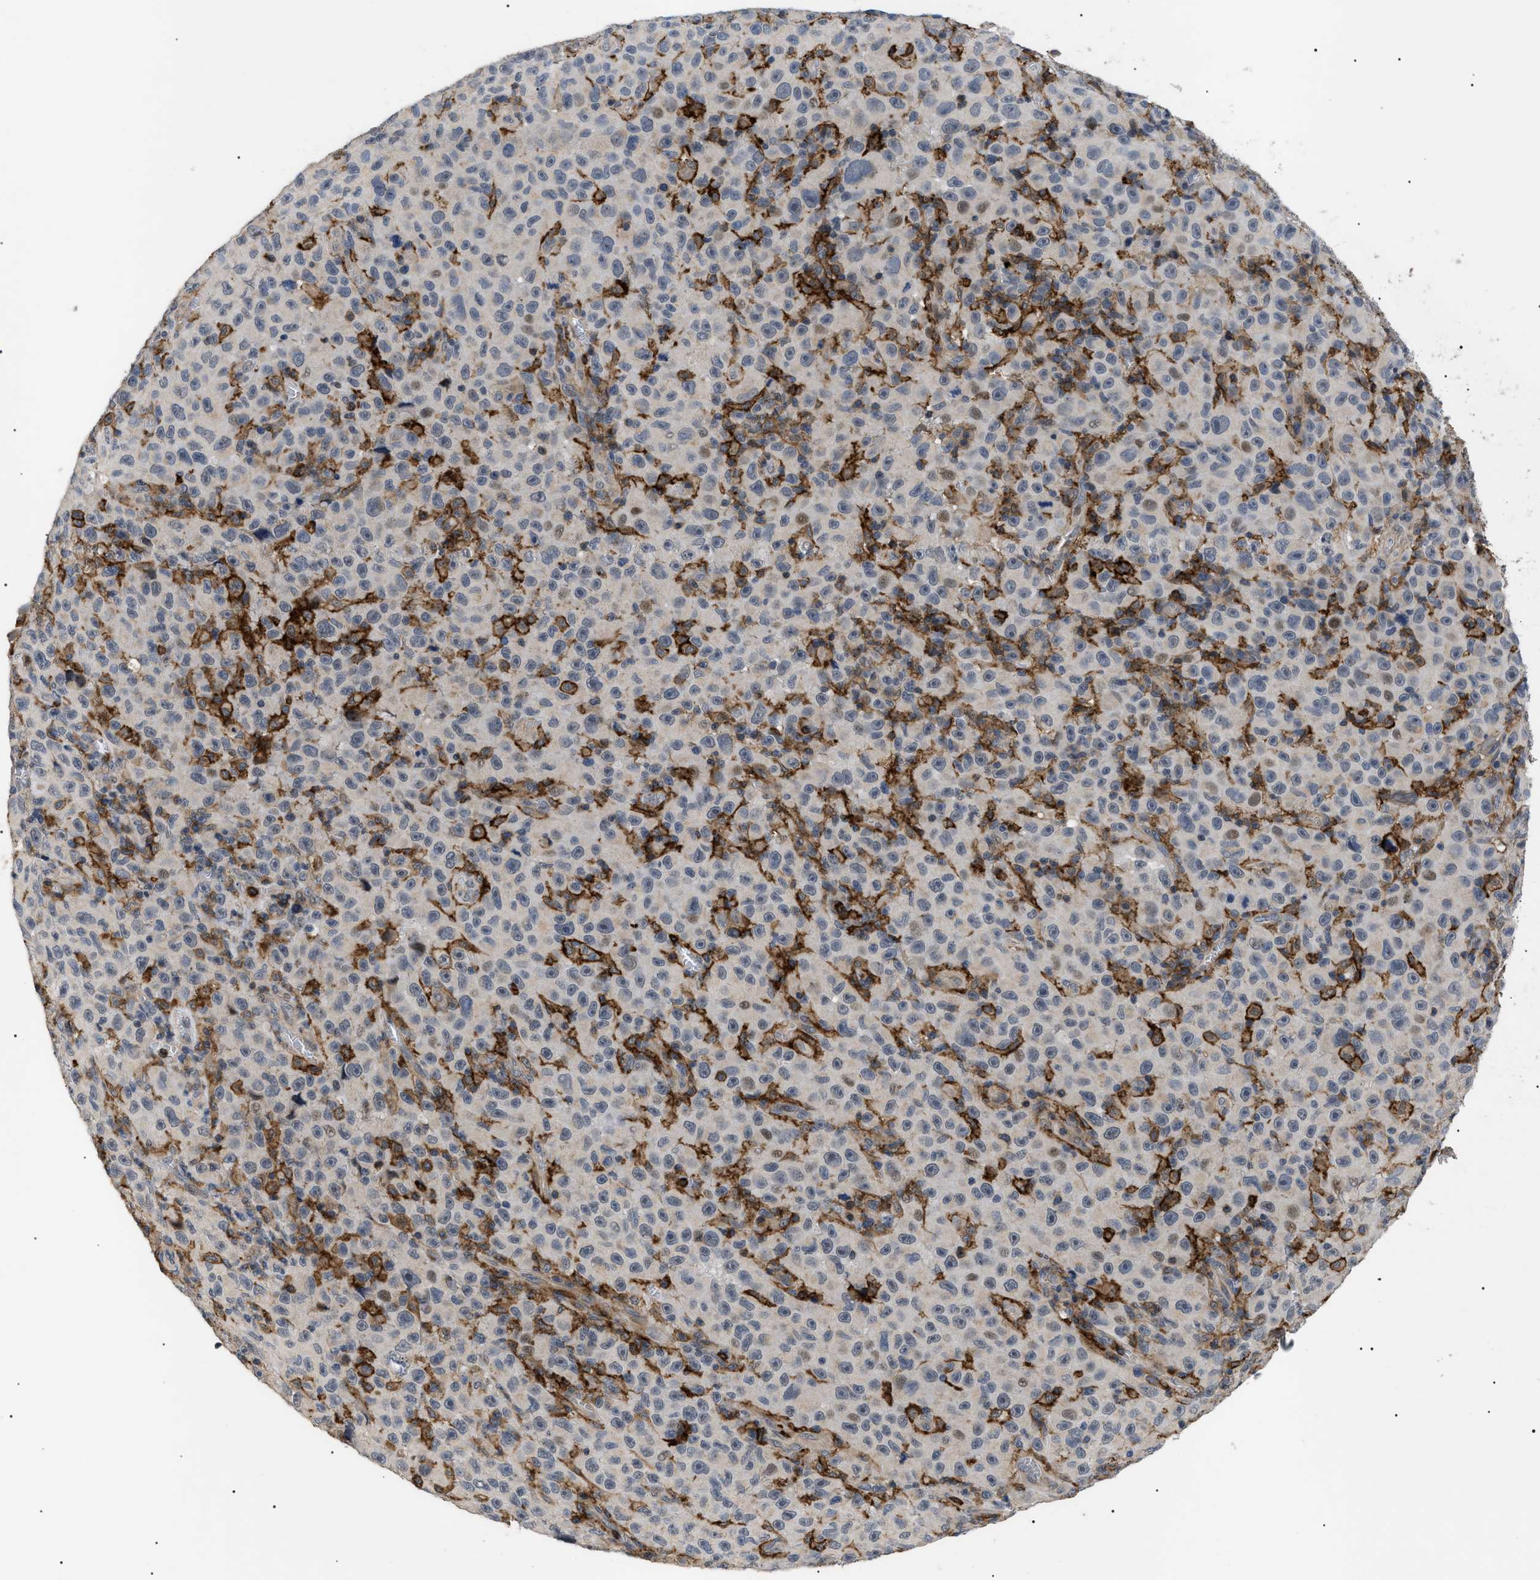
{"staining": {"intensity": "weak", "quantity": "25%-75%", "location": "cytoplasmic/membranous"}, "tissue": "melanoma", "cell_type": "Tumor cells", "image_type": "cancer", "snomed": [{"axis": "morphology", "description": "Malignant melanoma, NOS"}, {"axis": "topography", "description": "Skin"}], "caption": "Immunohistochemistry (IHC) of melanoma shows low levels of weak cytoplasmic/membranous staining in about 25%-75% of tumor cells.", "gene": "CD300A", "patient": {"sex": "female", "age": 82}}